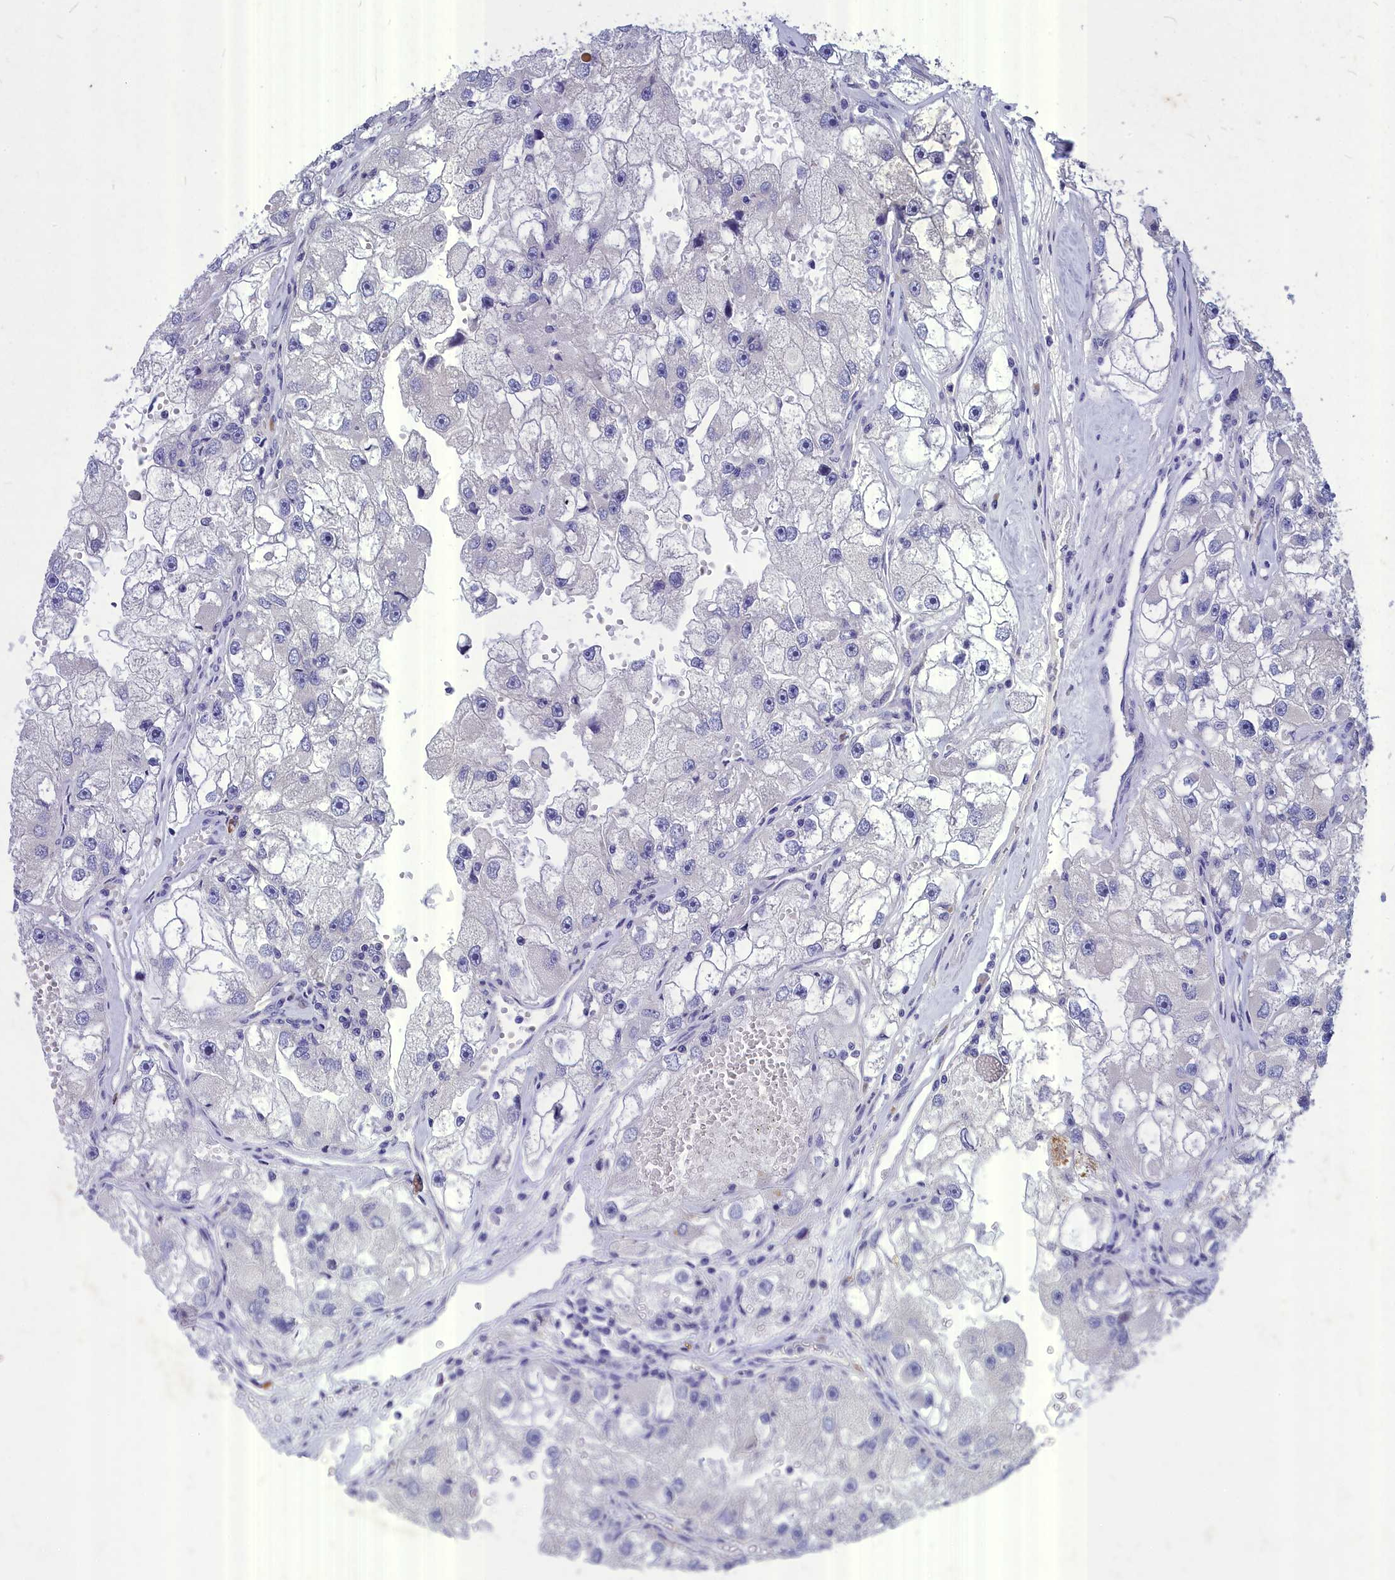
{"staining": {"intensity": "negative", "quantity": "none", "location": "none"}, "tissue": "renal cancer", "cell_type": "Tumor cells", "image_type": "cancer", "snomed": [{"axis": "morphology", "description": "Adenocarcinoma, NOS"}, {"axis": "topography", "description": "Kidney"}], "caption": "This is an immunohistochemistry image of human renal cancer (adenocarcinoma). There is no staining in tumor cells.", "gene": "DEFB119", "patient": {"sex": "male", "age": 63}}